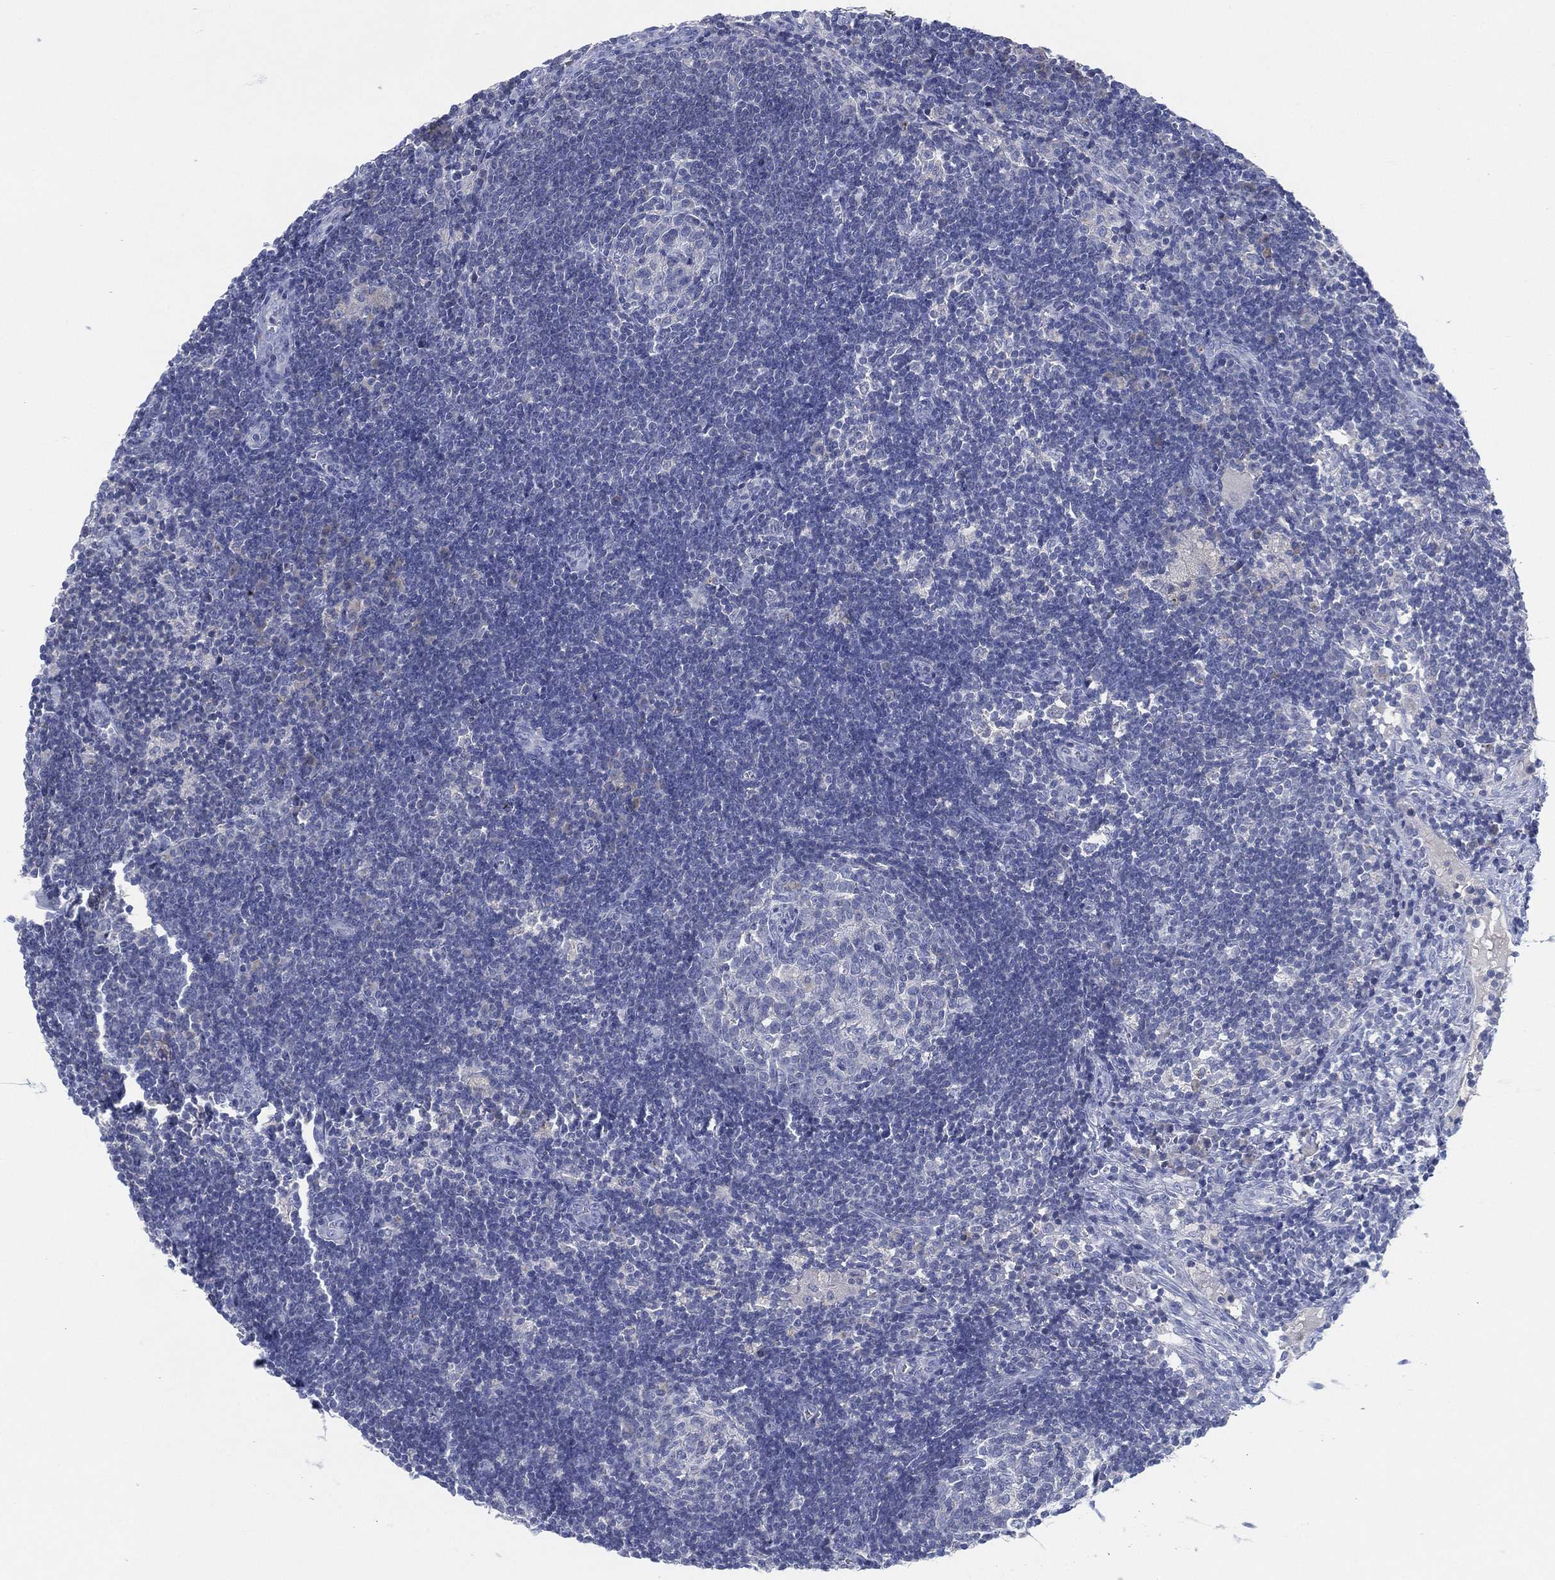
{"staining": {"intensity": "negative", "quantity": "none", "location": "none"}, "tissue": "lymph node", "cell_type": "Germinal center cells", "image_type": "normal", "snomed": [{"axis": "morphology", "description": "Normal tissue, NOS"}, {"axis": "morphology", "description": "Adenocarcinoma, NOS"}, {"axis": "topography", "description": "Lymph node"}, {"axis": "topography", "description": "Pancreas"}], "caption": "Immunohistochemistry photomicrograph of benign lymph node: lymph node stained with DAB (3,3'-diaminobenzidine) demonstrates no significant protein staining in germinal center cells. (DAB (3,3'-diaminobenzidine) immunohistochemistry (IHC), high magnification).", "gene": "ADAD2", "patient": {"sex": "female", "age": 58}}